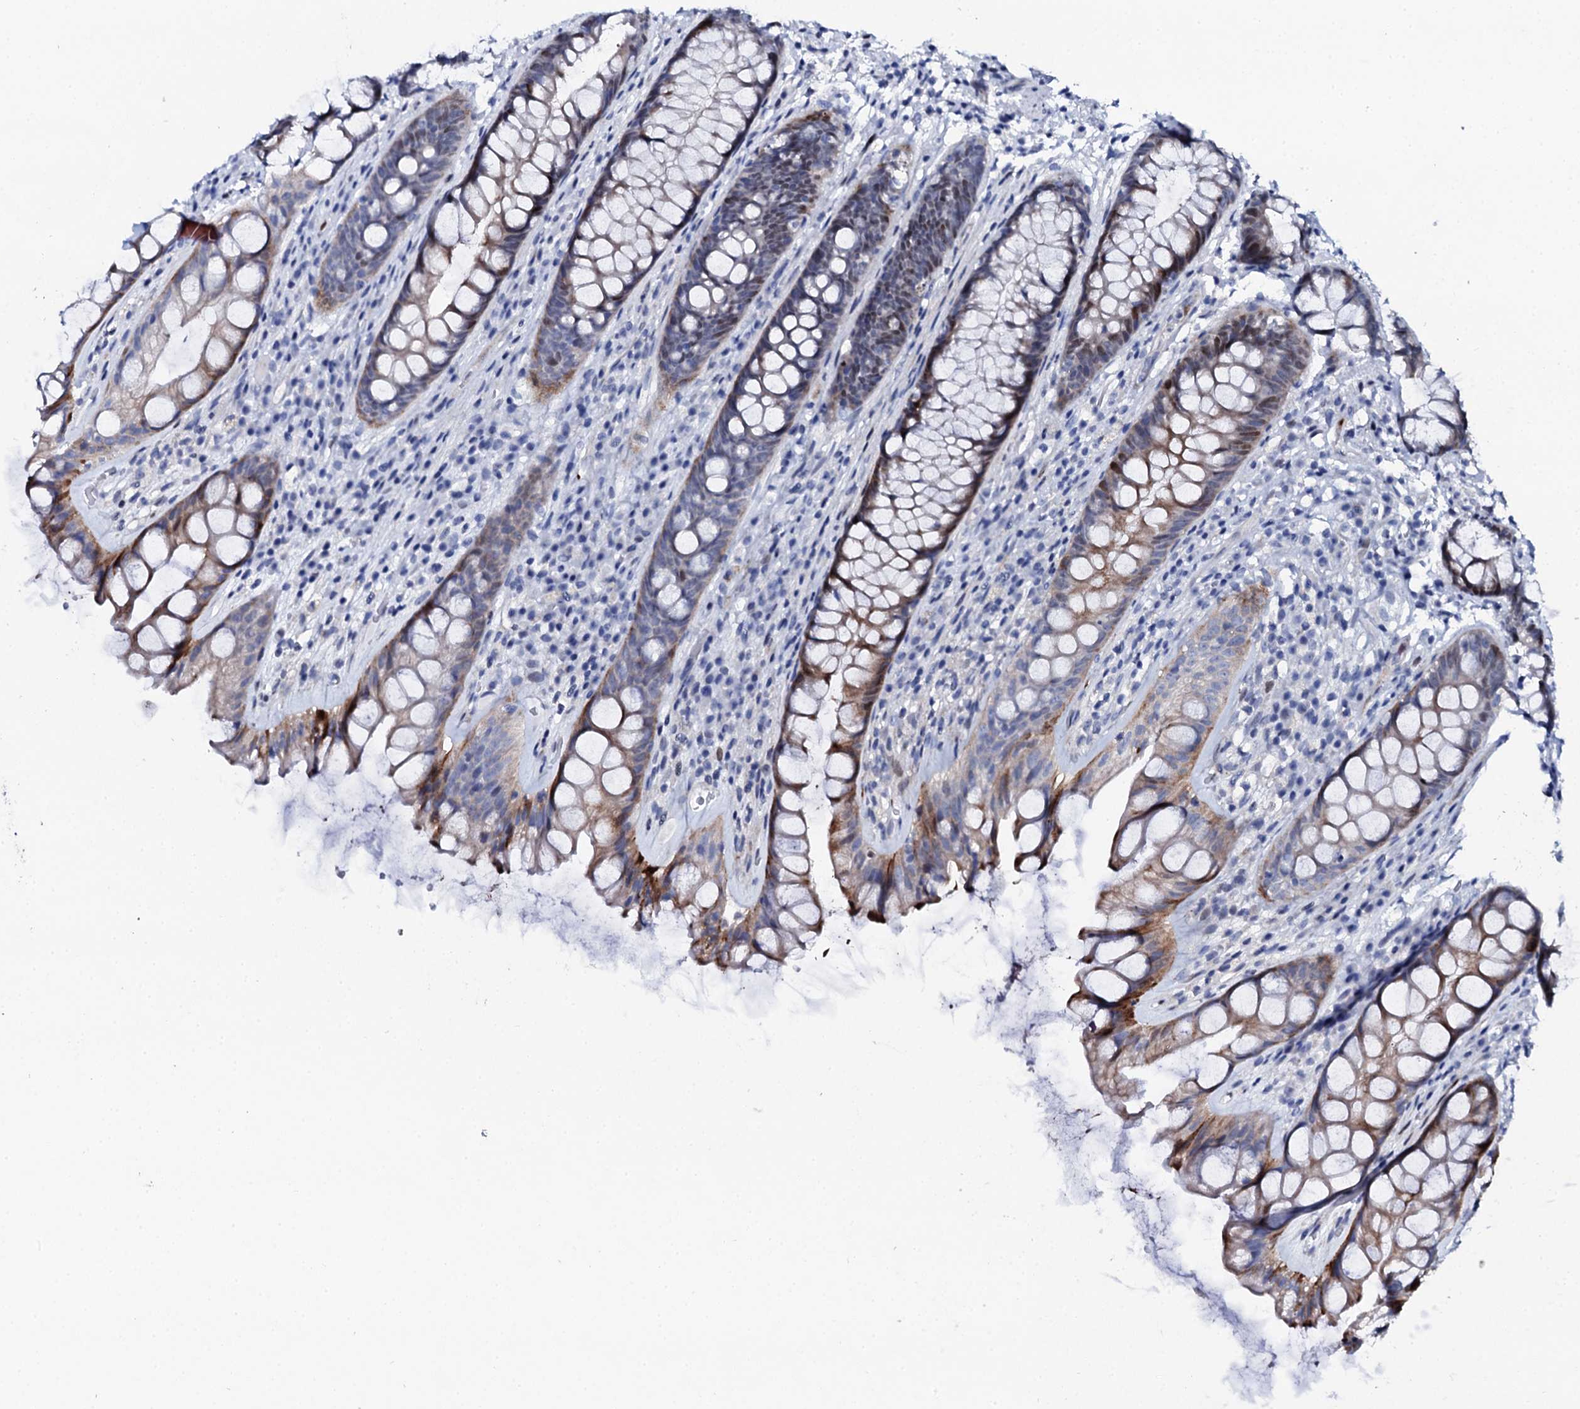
{"staining": {"intensity": "moderate", "quantity": "25%-75%", "location": "cytoplasmic/membranous,nuclear"}, "tissue": "rectum", "cell_type": "Glandular cells", "image_type": "normal", "snomed": [{"axis": "morphology", "description": "Normal tissue, NOS"}, {"axis": "topography", "description": "Rectum"}], "caption": "Brown immunohistochemical staining in normal human rectum exhibits moderate cytoplasmic/membranous,nuclear staining in approximately 25%-75% of glandular cells.", "gene": "NUDT13", "patient": {"sex": "male", "age": 74}}